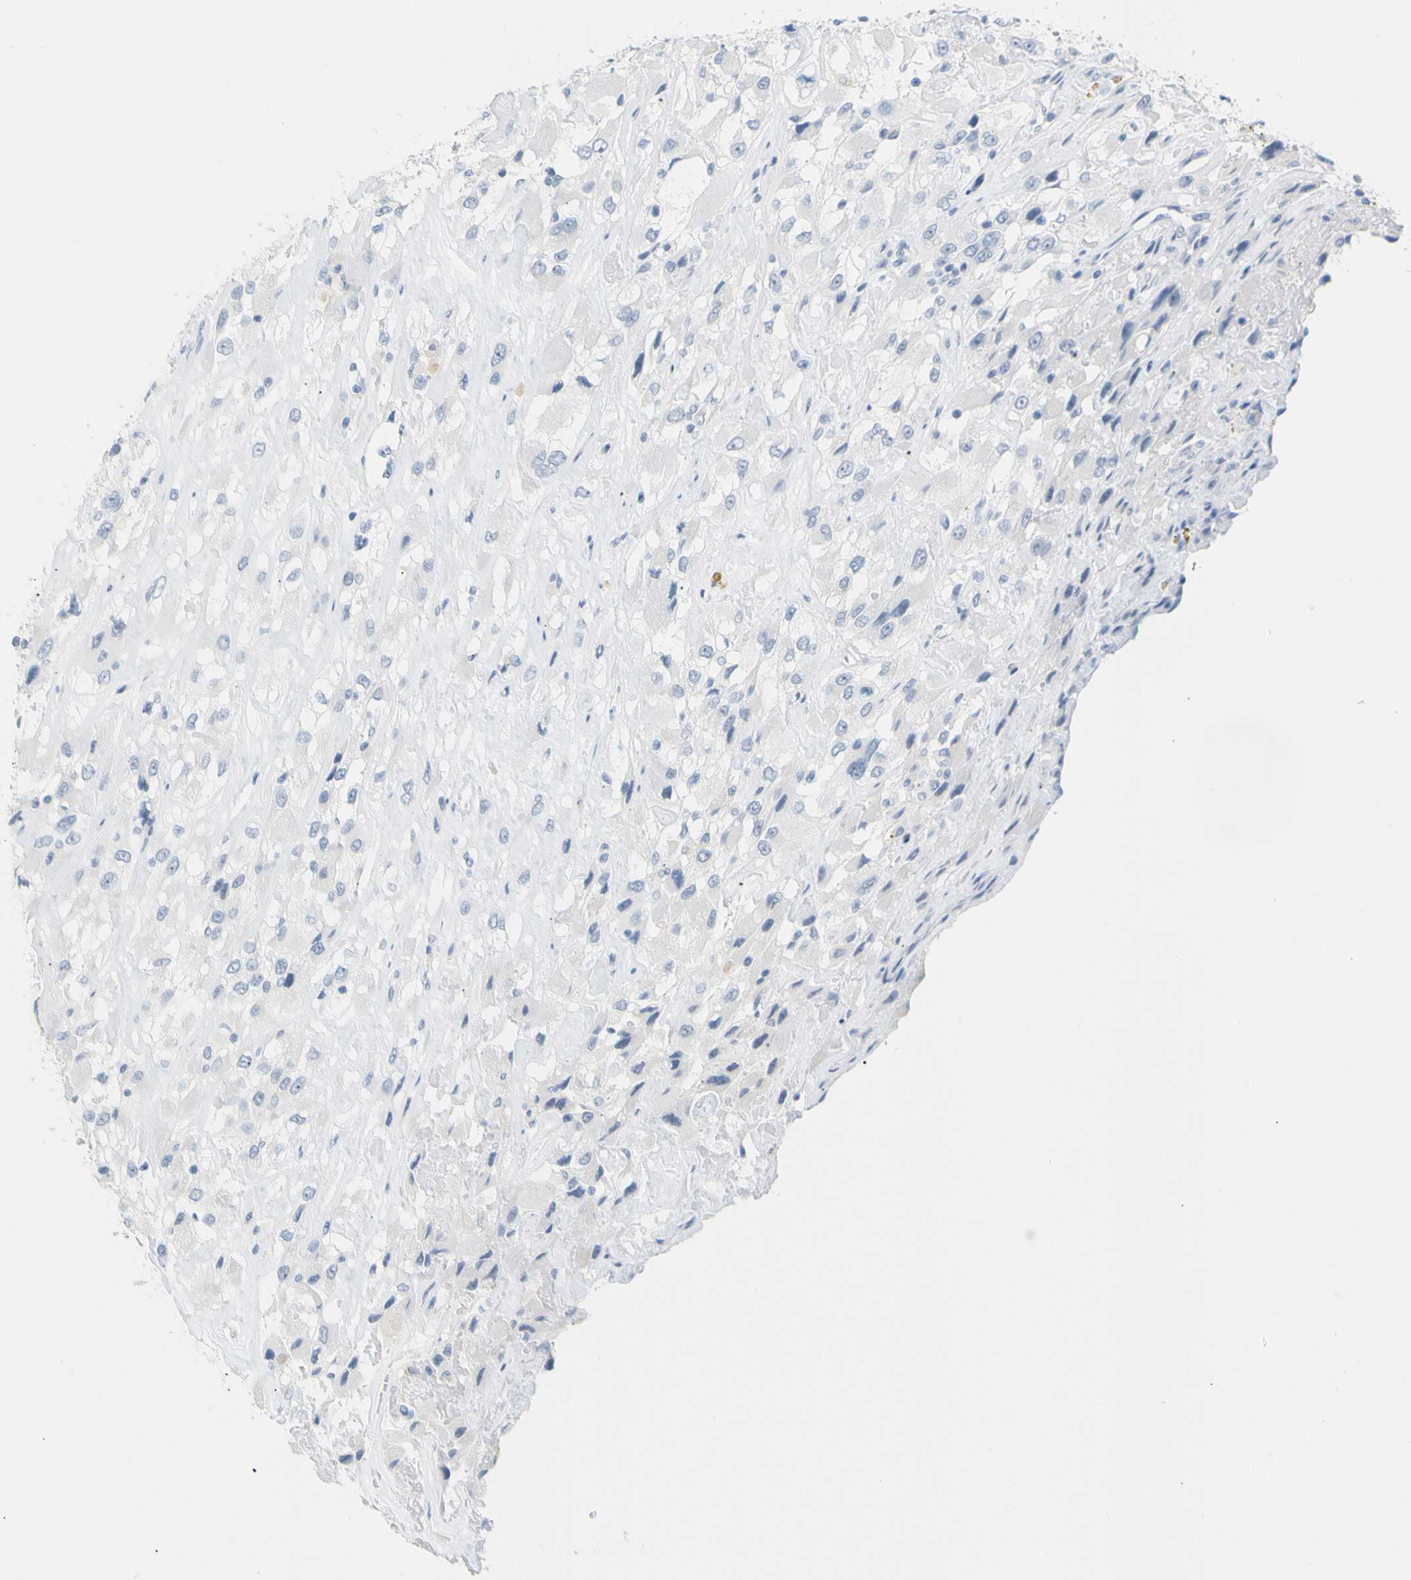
{"staining": {"intensity": "negative", "quantity": "none", "location": "none"}, "tissue": "renal cancer", "cell_type": "Tumor cells", "image_type": "cancer", "snomed": [{"axis": "morphology", "description": "Adenocarcinoma, NOS"}, {"axis": "topography", "description": "Kidney"}], "caption": "Tumor cells show no significant positivity in adenocarcinoma (renal).", "gene": "OPN1SW", "patient": {"sex": "female", "age": 52}}